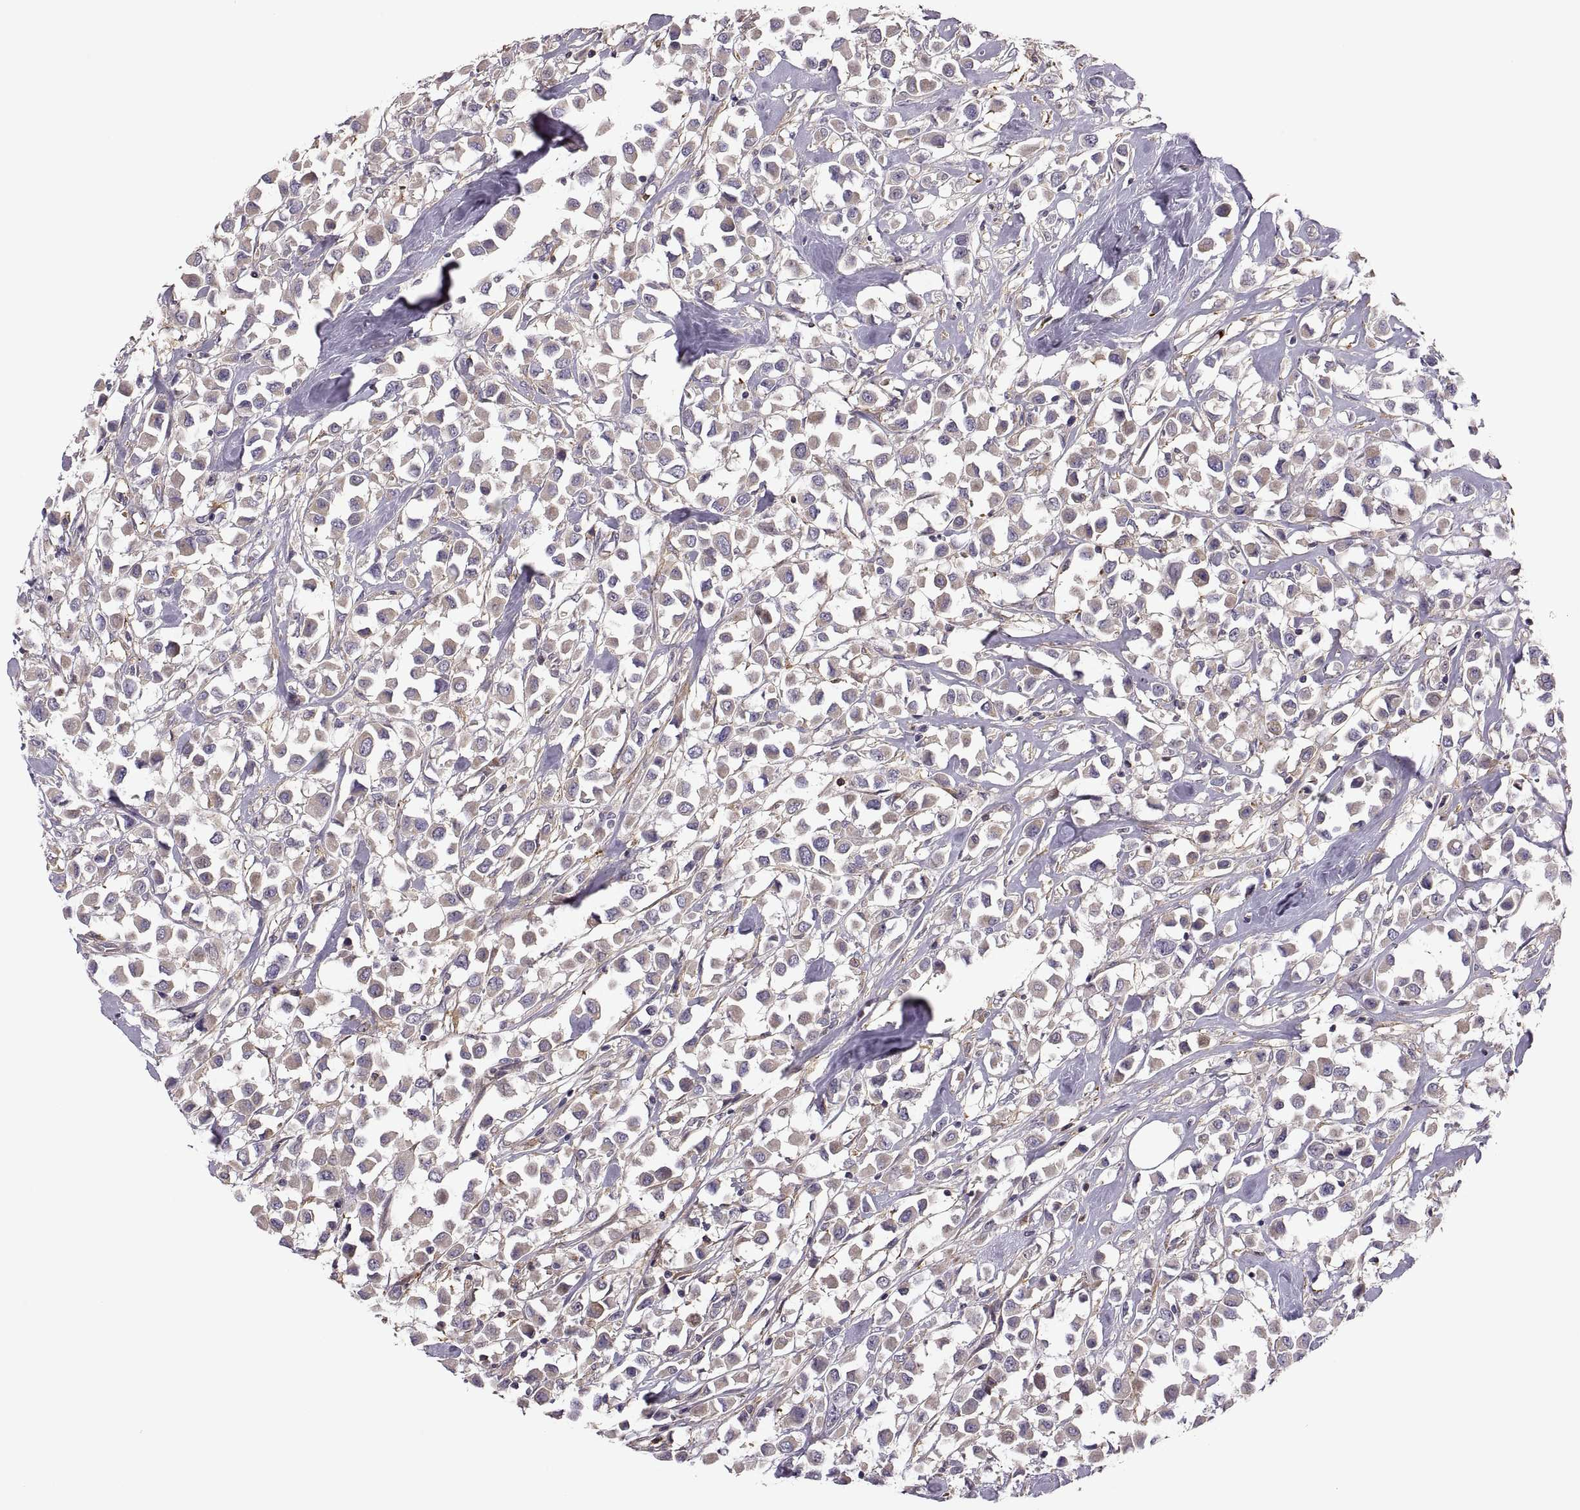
{"staining": {"intensity": "weak", "quantity": "25%-75%", "location": "cytoplasmic/membranous"}, "tissue": "breast cancer", "cell_type": "Tumor cells", "image_type": "cancer", "snomed": [{"axis": "morphology", "description": "Duct carcinoma"}, {"axis": "topography", "description": "Breast"}], "caption": "Immunohistochemical staining of human intraductal carcinoma (breast) demonstrates weak cytoplasmic/membranous protein positivity in about 25%-75% of tumor cells. Immunohistochemistry (ihc) stains the protein in brown and the nuclei are stained blue.", "gene": "SPATA32", "patient": {"sex": "female", "age": 61}}